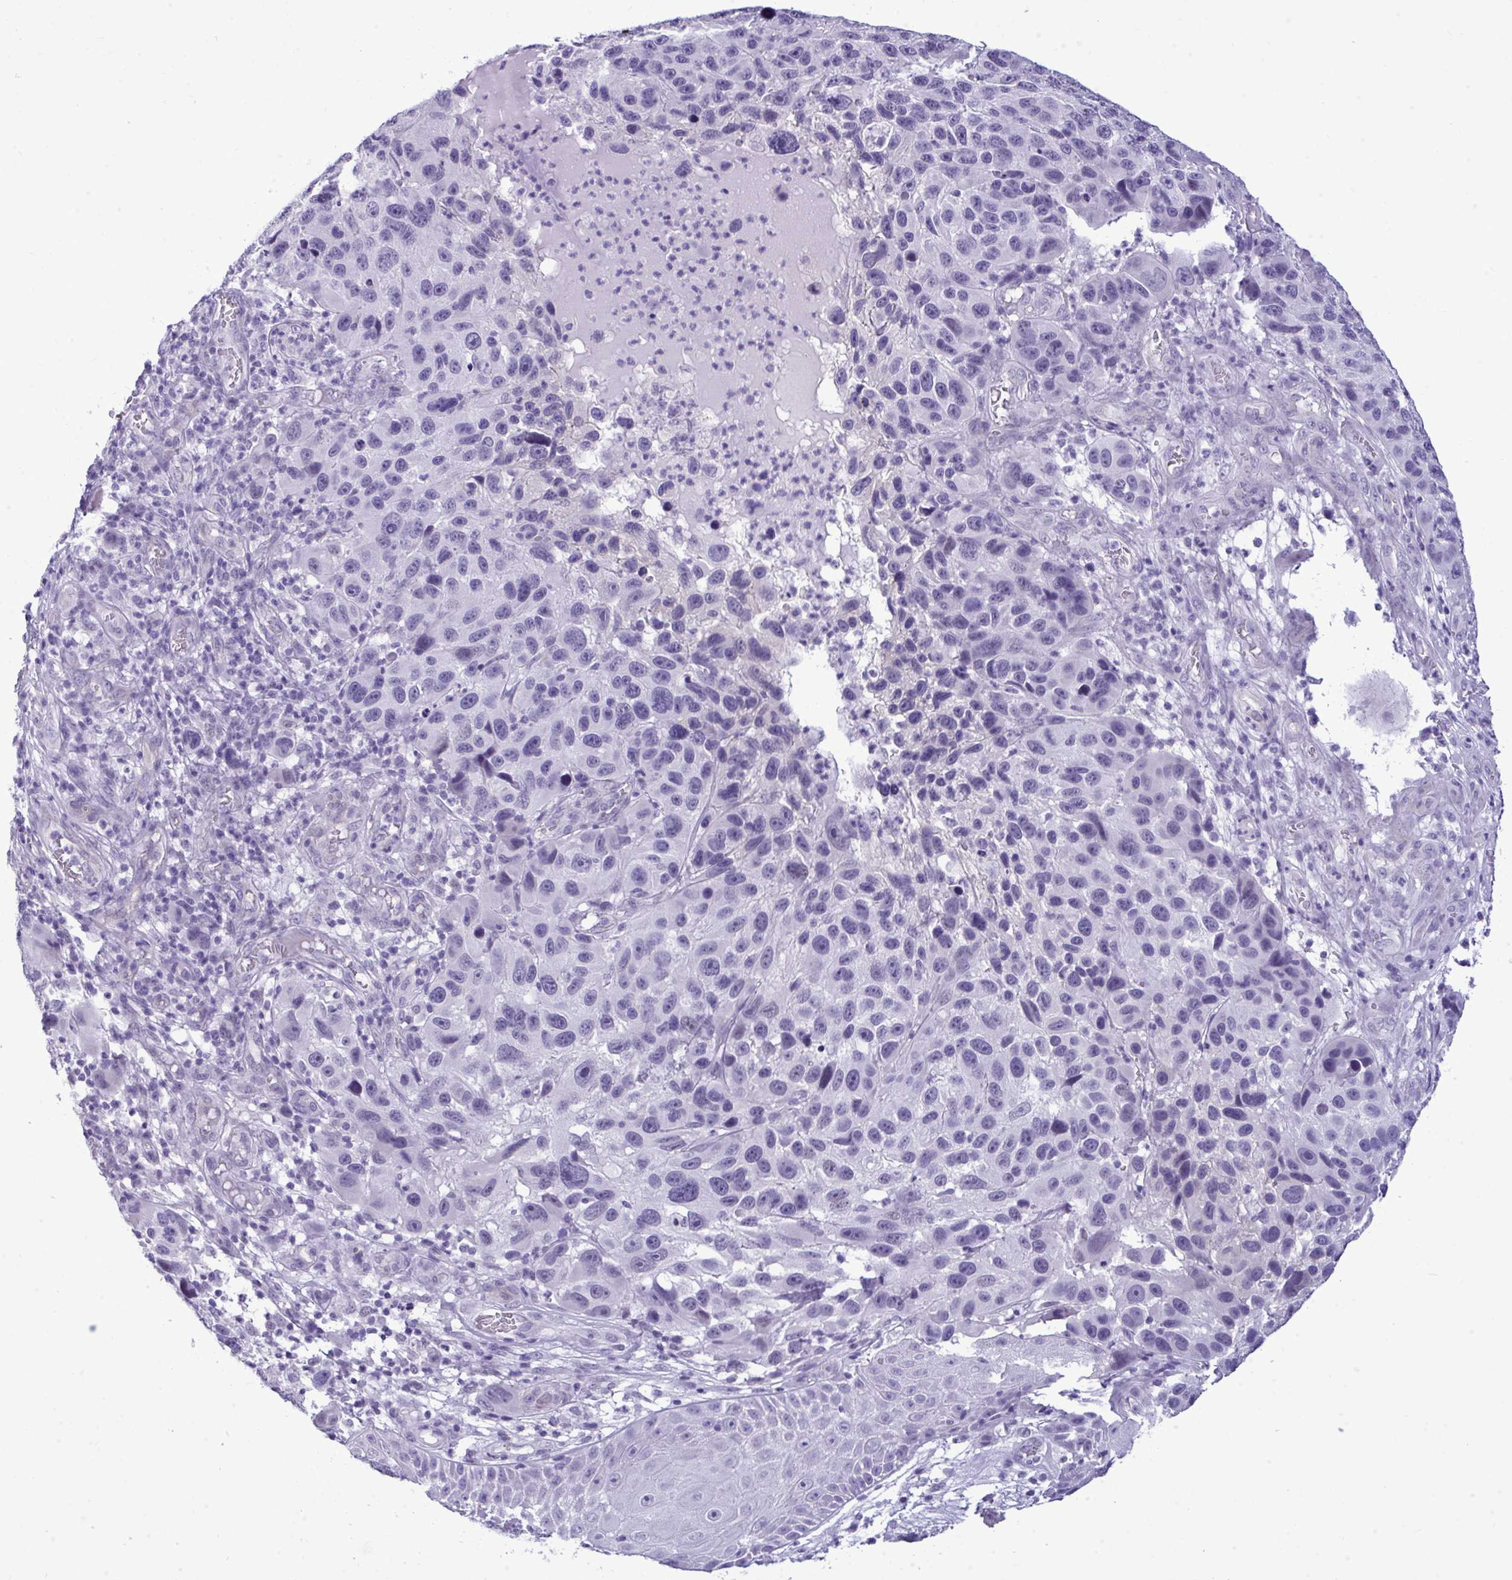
{"staining": {"intensity": "negative", "quantity": "none", "location": "none"}, "tissue": "melanoma", "cell_type": "Tumor cells", "image_type": "cancer", "snomed": [{"axis": "morphology", "description": "Malignant melanoma, NOS"}, {"axis": "topography", "description": "Skin"}], "caption": "IHC of melanoma reveals no expression in tumor cells.", "gene": "PRM2", "patient": {"sex": "male", "age": 53}}